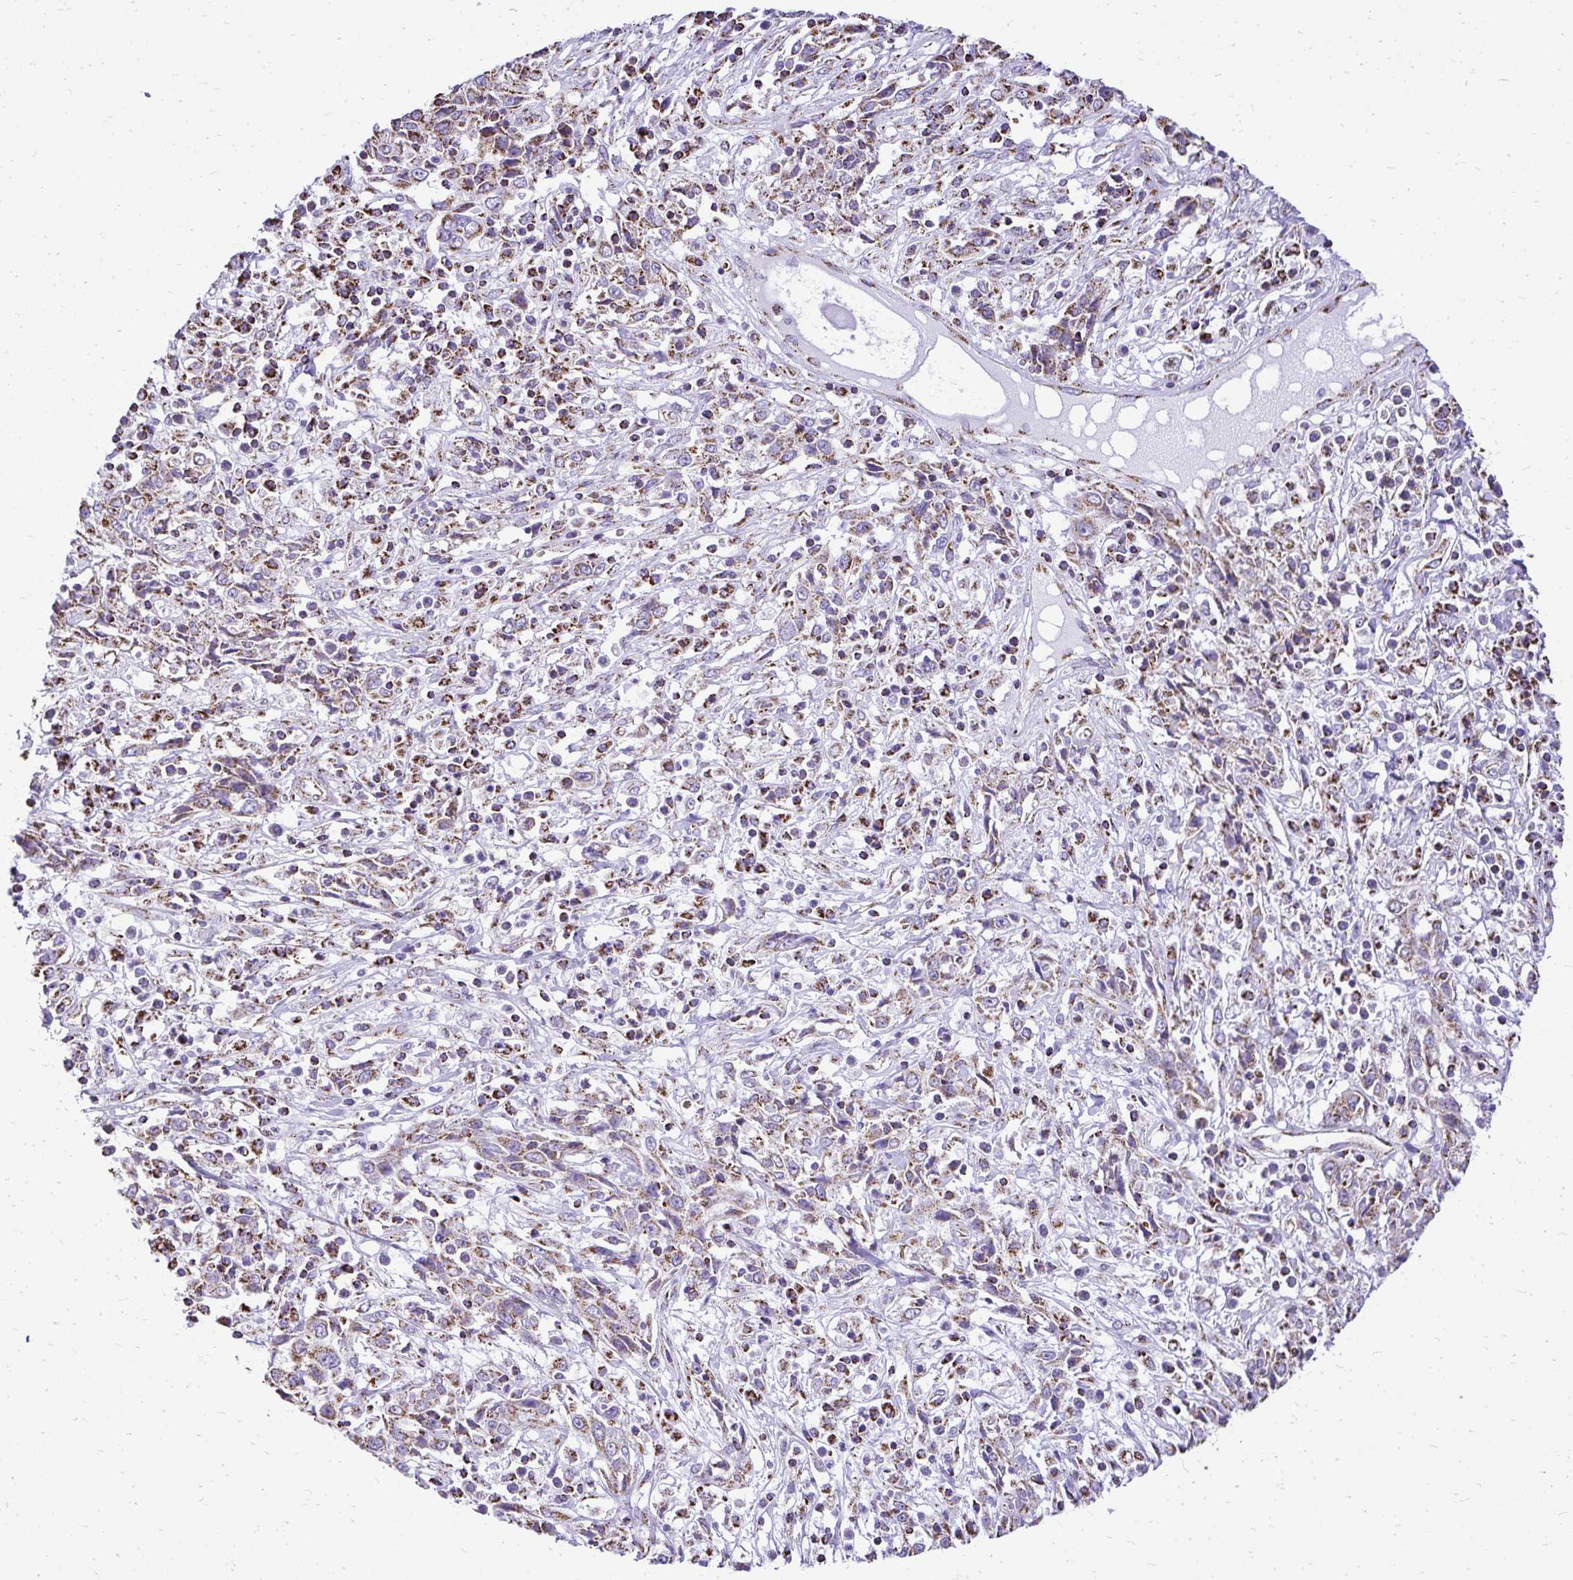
{"staining": {"intensity": "weak", "quantity": ">75%", "location": "cytoplasmic/membranous"}, "tissue": "cervical cancer", "cell_type": "Tumor cells", "image_type": "cancer", "snomed": [{"axis": "morphology", "description": "Adenocarcinoma, NOS"}, {"axis": "topography", "description": "Cervix"}], "caption": "Brown immunohistochemical staining in adenocarcinoma (cervical) demonstrates weak cytoplasmic/membranous staining in about >75% of tumor cells.", "gene": "MPZL2", "patient": {"sex": "female", "age": 40}}